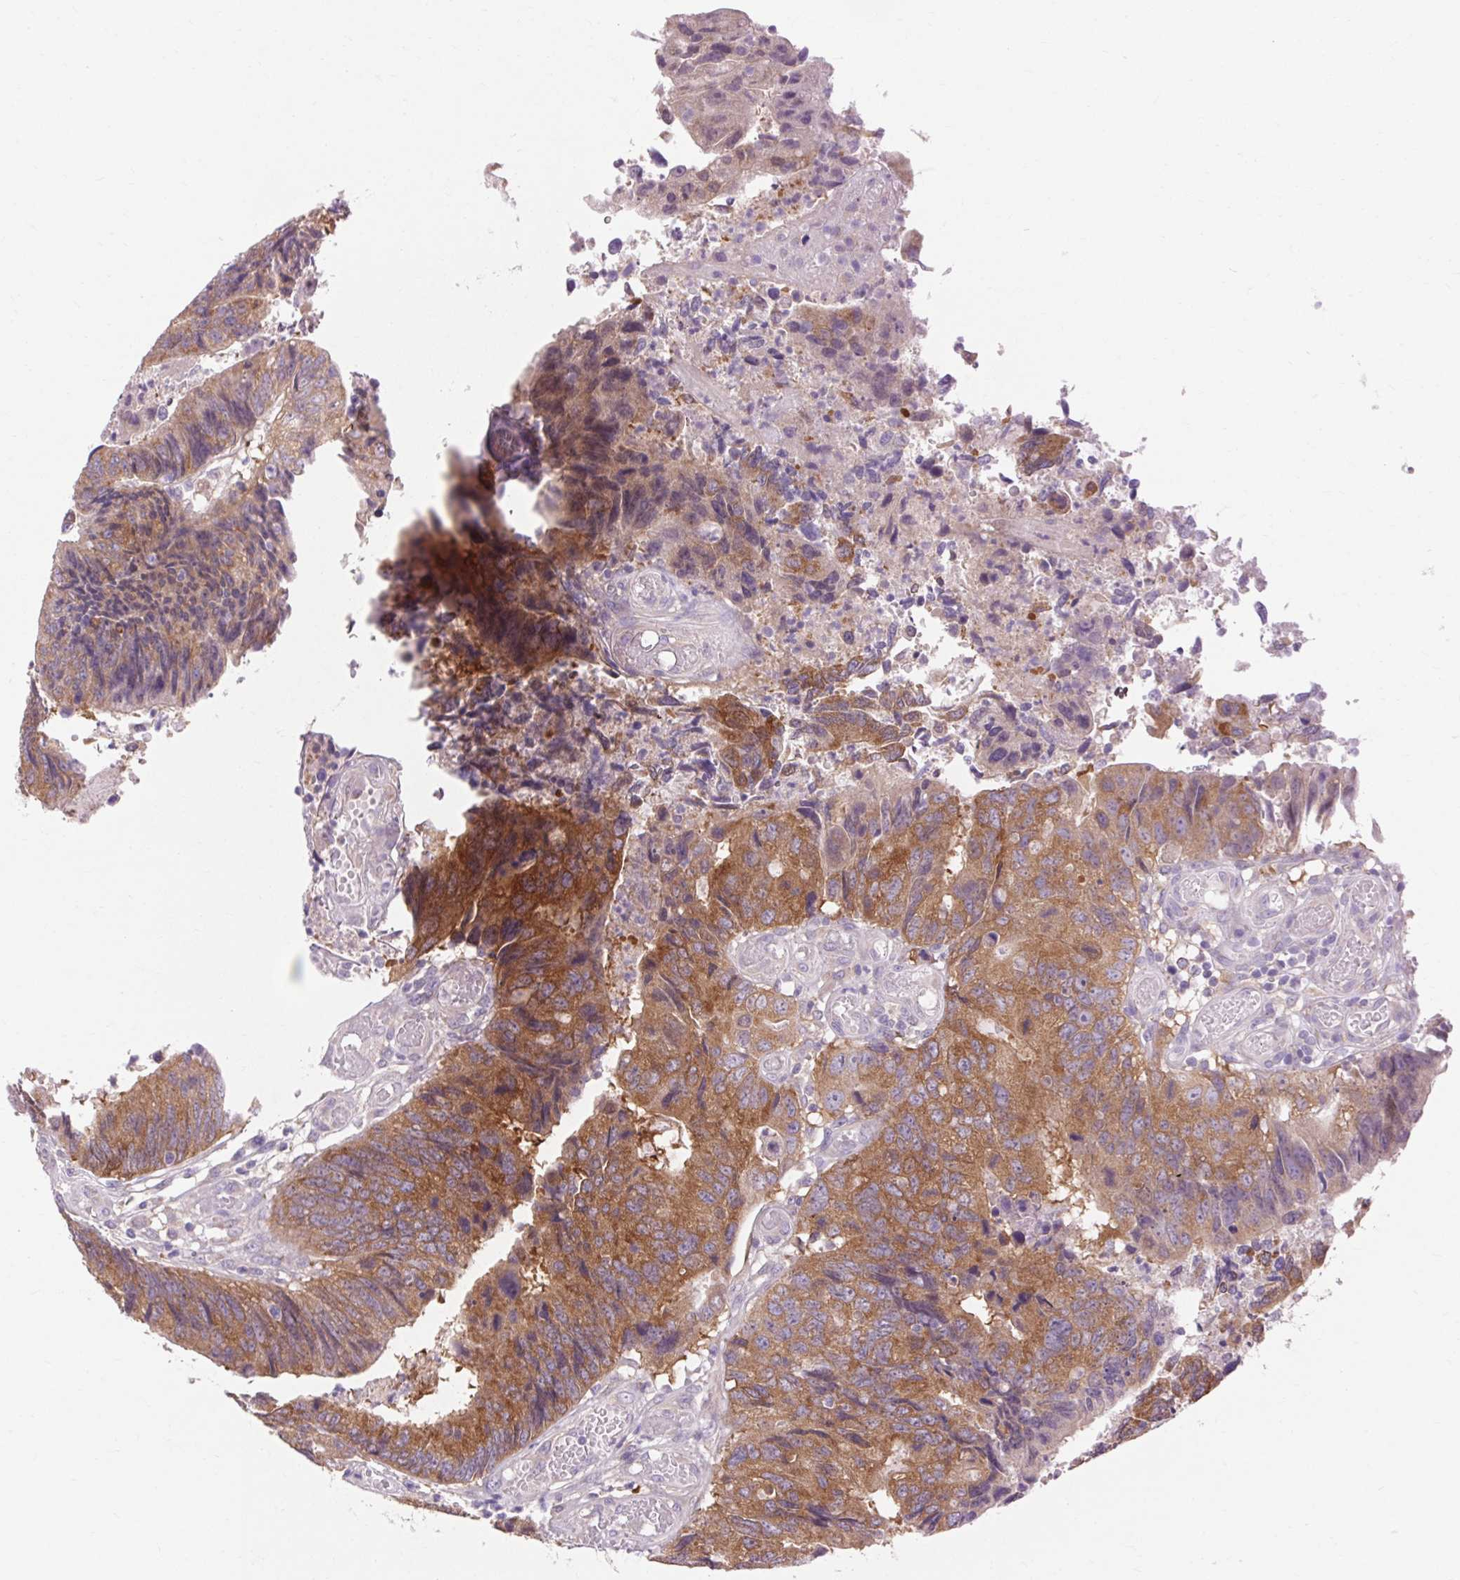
{"staining": {"intensity": "moderate", "quantity": ">75%", "location": "cytoplasmic/membranous"}, "tissue": "colorectal cancer", "cell_type": "Tumor cells", "image_type": "cancer", "snomed": [{"axis": "morphology", "description": "Adenocarcinoma, NOS"}, {"axis": "topography", "description": "Colon"}], "caption": "This image exhibits immunohistochemistry (IHC) staining of human colorectal adenocarcinoma, with medium moderate cytoplasmic/membranous positivity in approximately >75% of tumor cells.", "gene": "SOWAHC", "patient": {"sex": "female", "age": 67}}